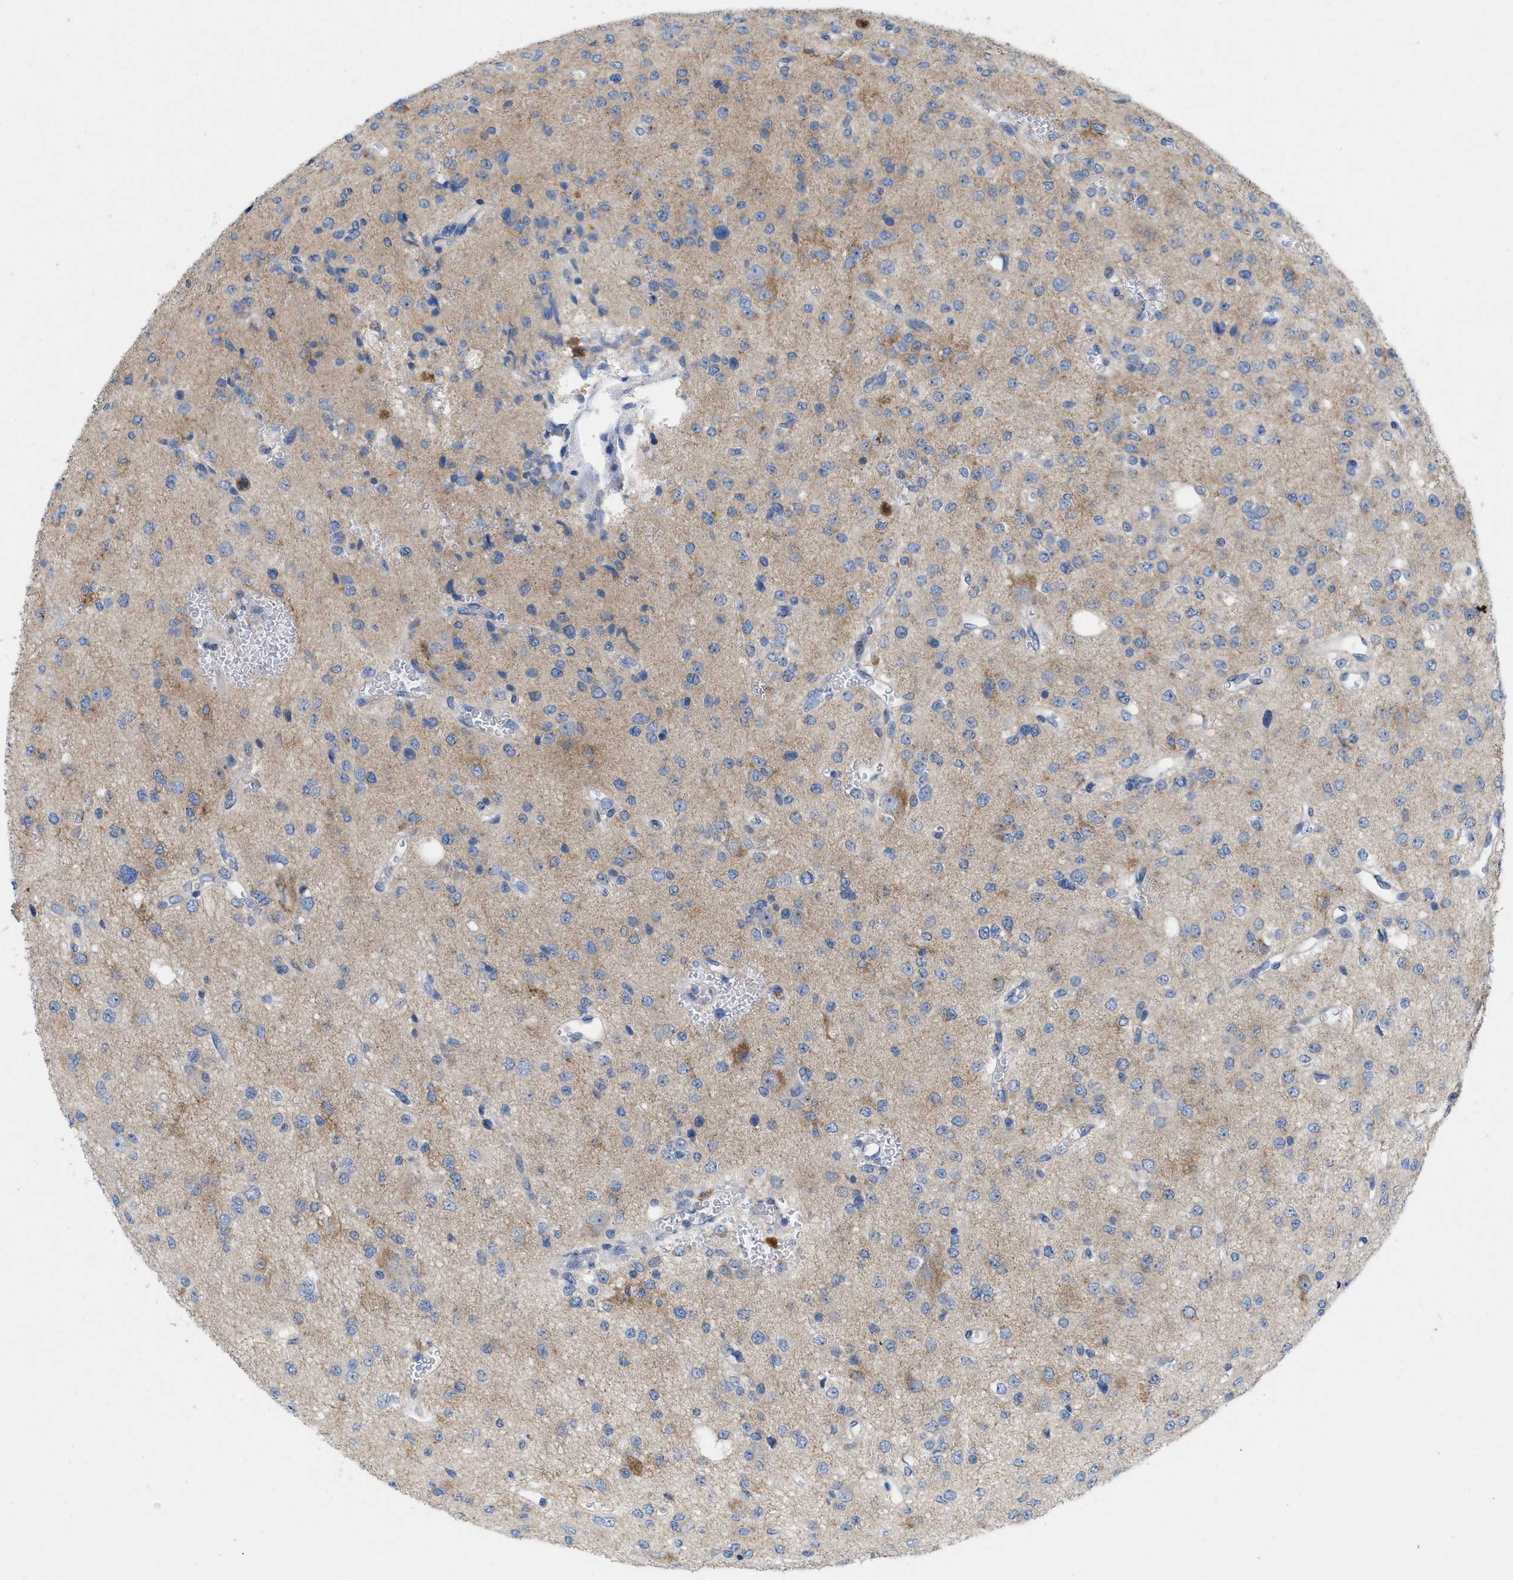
{"staining": {"intensity": "weak", "quantity": "<25%", "location": "cytoplasmic/membranous"}, "tissue": "glioma", "cell_type": "Tumor cells", "image_type": "cancer", "snomed": [{"axis": "morphology", "description": "Glioma, malignant, Low grade"}, {"axis": "topography", "description": "Brain"}], "caption": "Photomicrograph shows no significant protein positivity in tumor cells of malignant low-grade glioma. (Stains: DAB (3,3'-diaminobenzidine) IHC with hematoxylin counter stain, Microscopy: brightfield microscopy at high magnification).", "gene": "PLPPR5", "patient": {"sex": "male", "age": 38}}